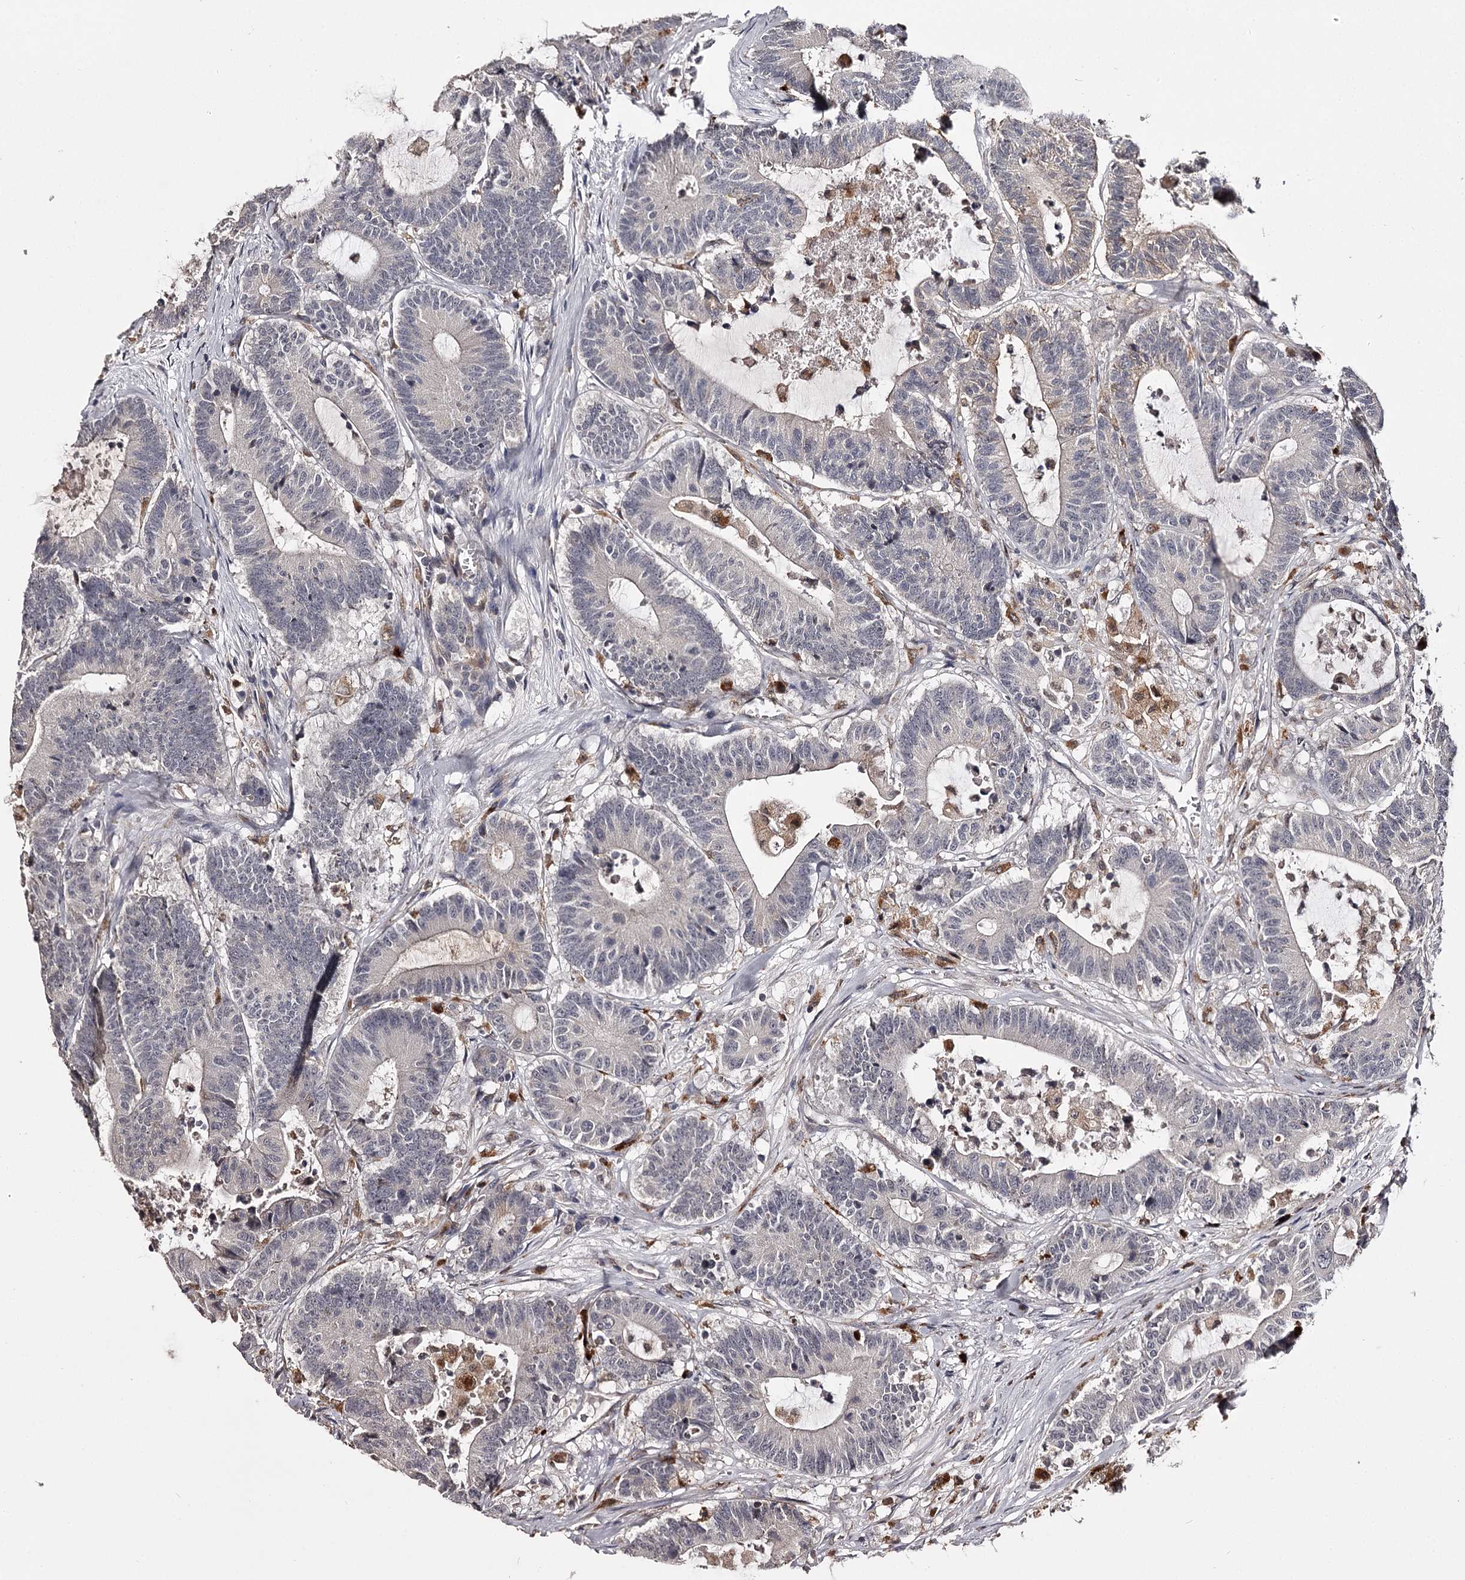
{"staining": {"intensity": "negative", "quantity": "none", "location": "none"}, "tissue": "colorectal cancer", "cell_type": "Tumor cells", "image_type": "cancer", "snomed": [{"axis": "morphology", "description": "Adenocarcinoma, NOS"}, {"axis": "topography", "description": "Colon"}], "caption": "Immunohistochemical staining of colorectal cancer (adenocarcinoma) shows no significant expression in tumor cells.", "gene": "SLC32A1", "patient": {"sex": "female", "age": 84}}